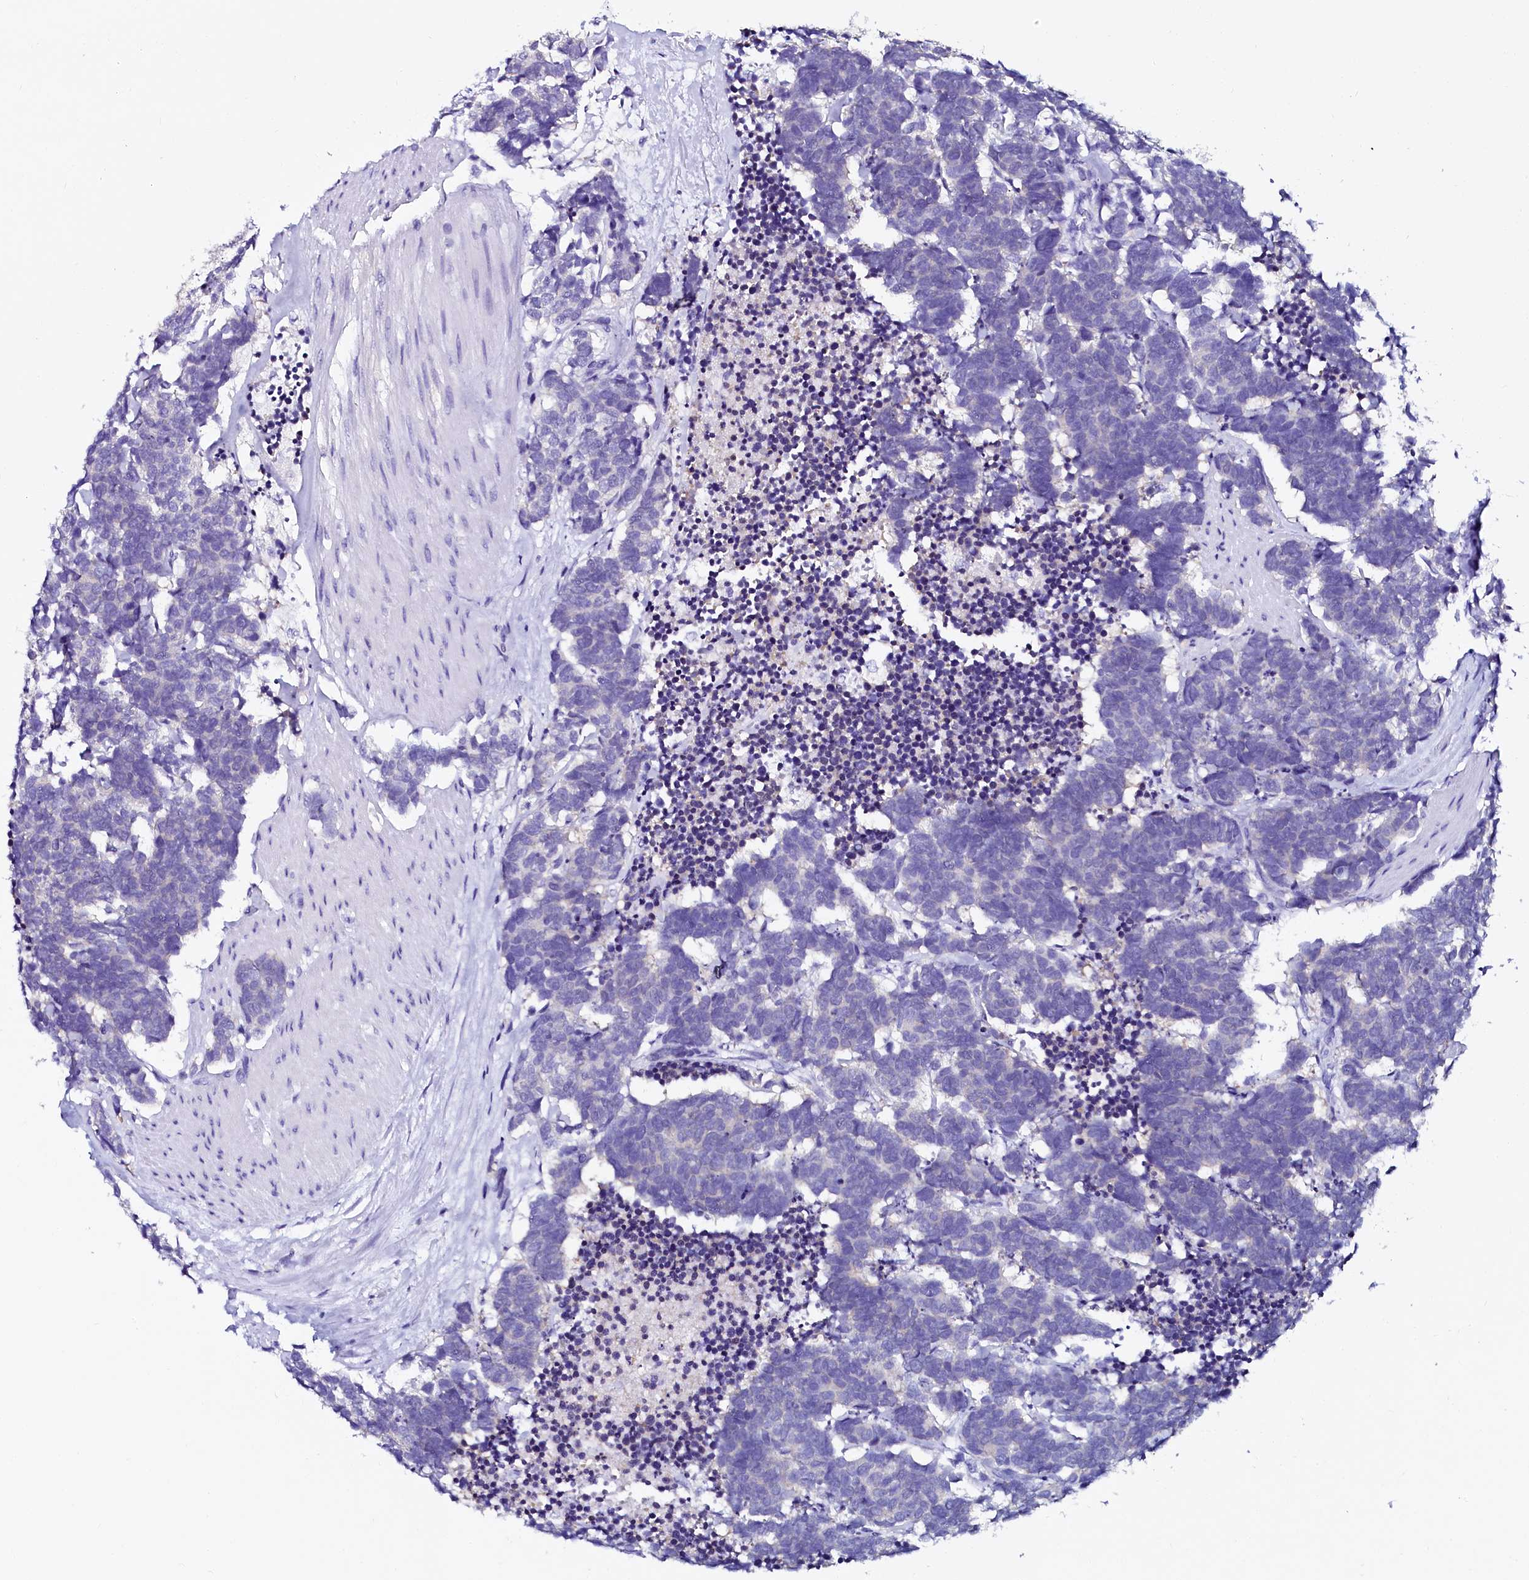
{"staining": {"intensity": "negative", "quantity": "none", "location": "none"}, "tissue": "carcinoid", "cell_type": "Tumor cells", "image_type": "cancer", "snomed": [{"axis": "morphology", "description": "Carcinoma, NOS"}, {"axis": "morphology", "description": "Carcinoid, malignant, NOS"}, {"axis": "topography", "description": "Urinary bladder"}], "caption": "Immunohistochemistry (IHC) of human carcinoid (malignant) reveals no expression in tumor cells. The staining was performed using DAB (3,3'-diaminobenzidine) to visualize the protein expression in brown, while the nuclei were stained in blue with hematoxylin (Magnification: 20x).", "gene": "SORD", "patient": {"sex": "male", "age": 57}}